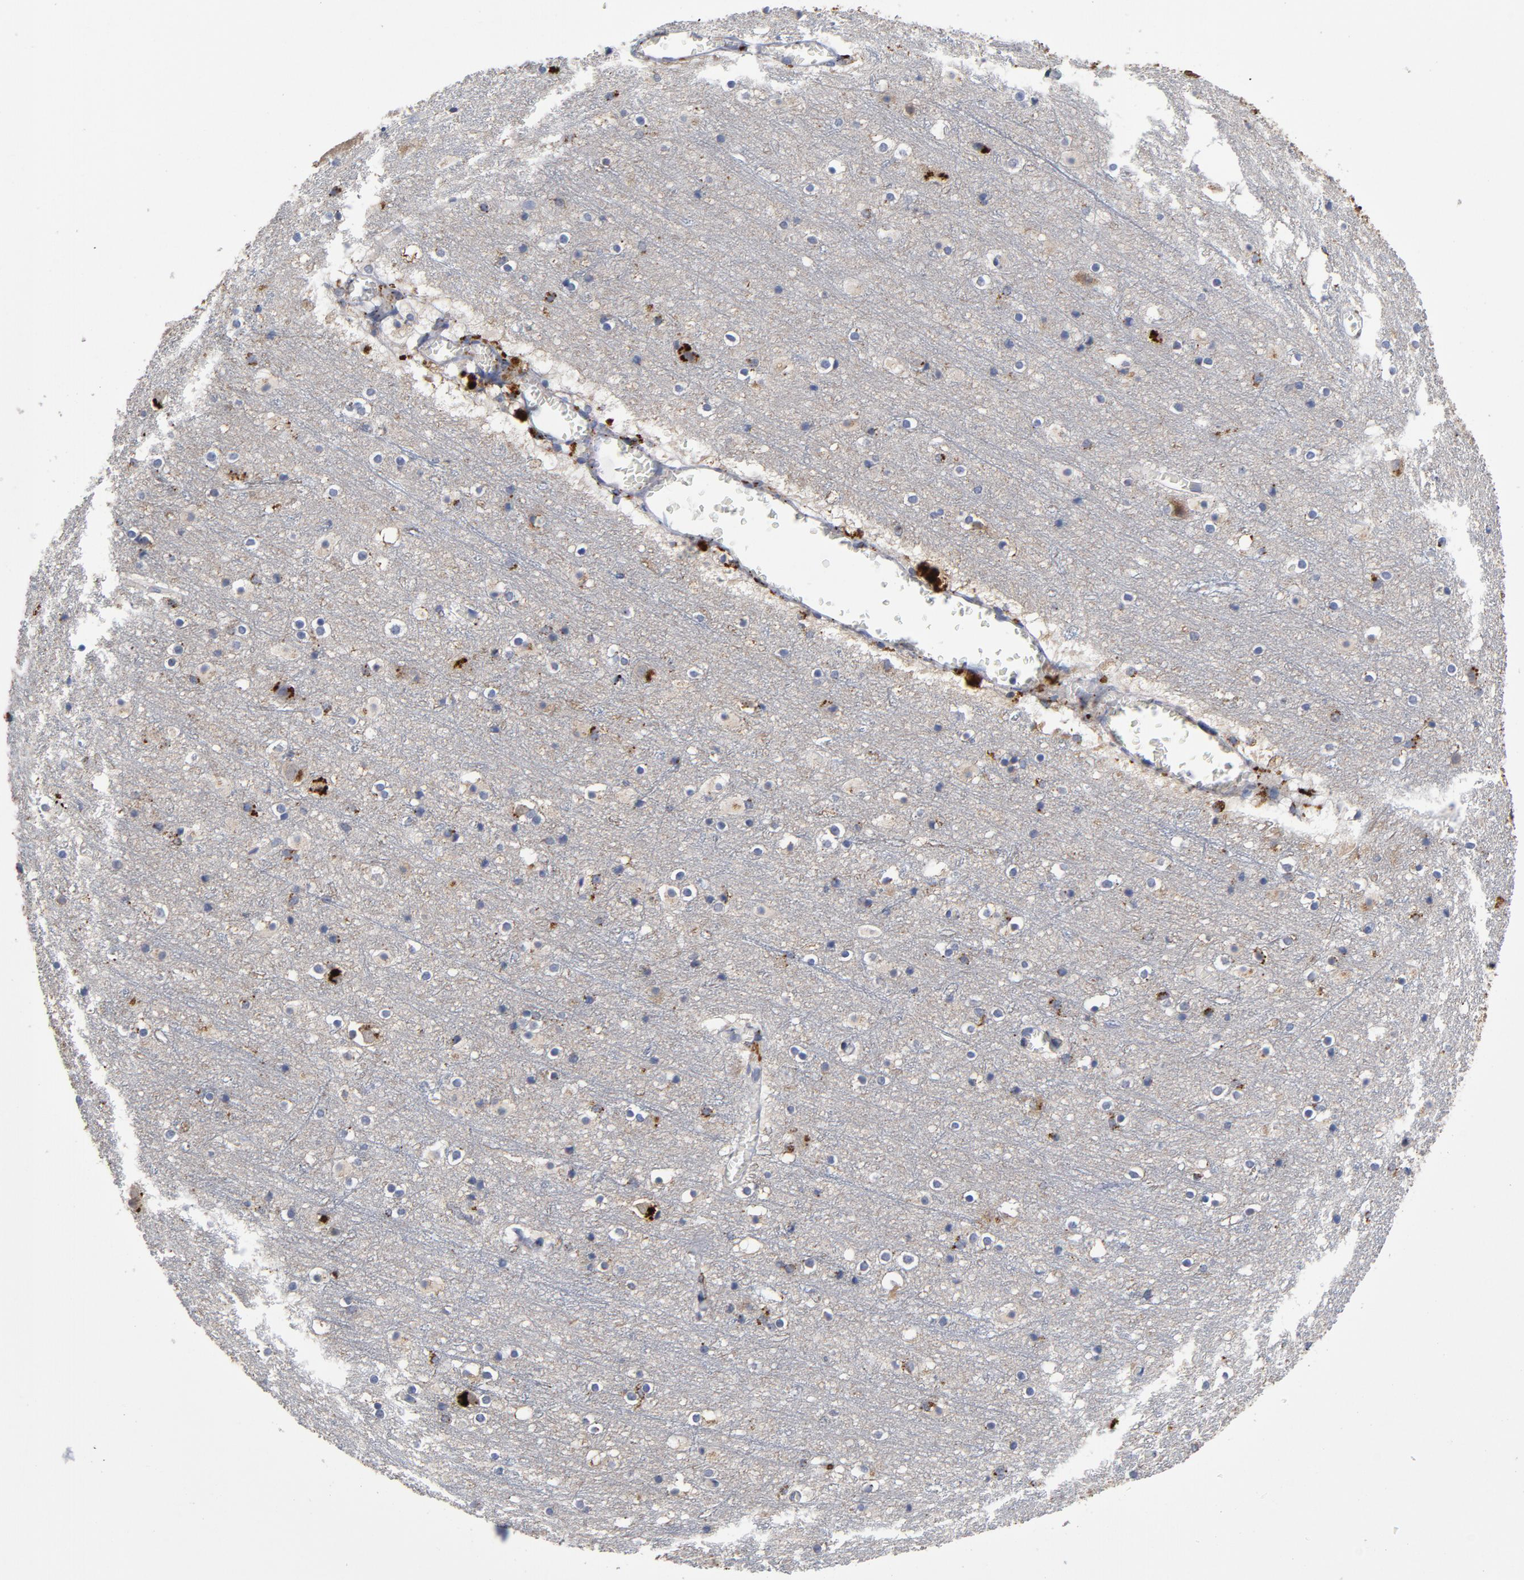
{"staining": {"intensity": "strong", "quantity": ">75%", "location": "cytoplasmic/membranous"}, "tissue": "cerebral cortex", "cell_type": "Endothelial cells", "image_type": "normal", "snomed": [{"axis": "morphology", "description": "Normal tissue, NOS"}, {"axis": "topography", "description": "Cerebral cortex"}], "caption": "This histopathology image exhibits IHC staining of normal human cerebral cortex, with high strong cytoplasmic/membranous staining in about >75% of endothelial cells.", "gene": "AKT2", "patient": {"sex": "male", "age": 45}}